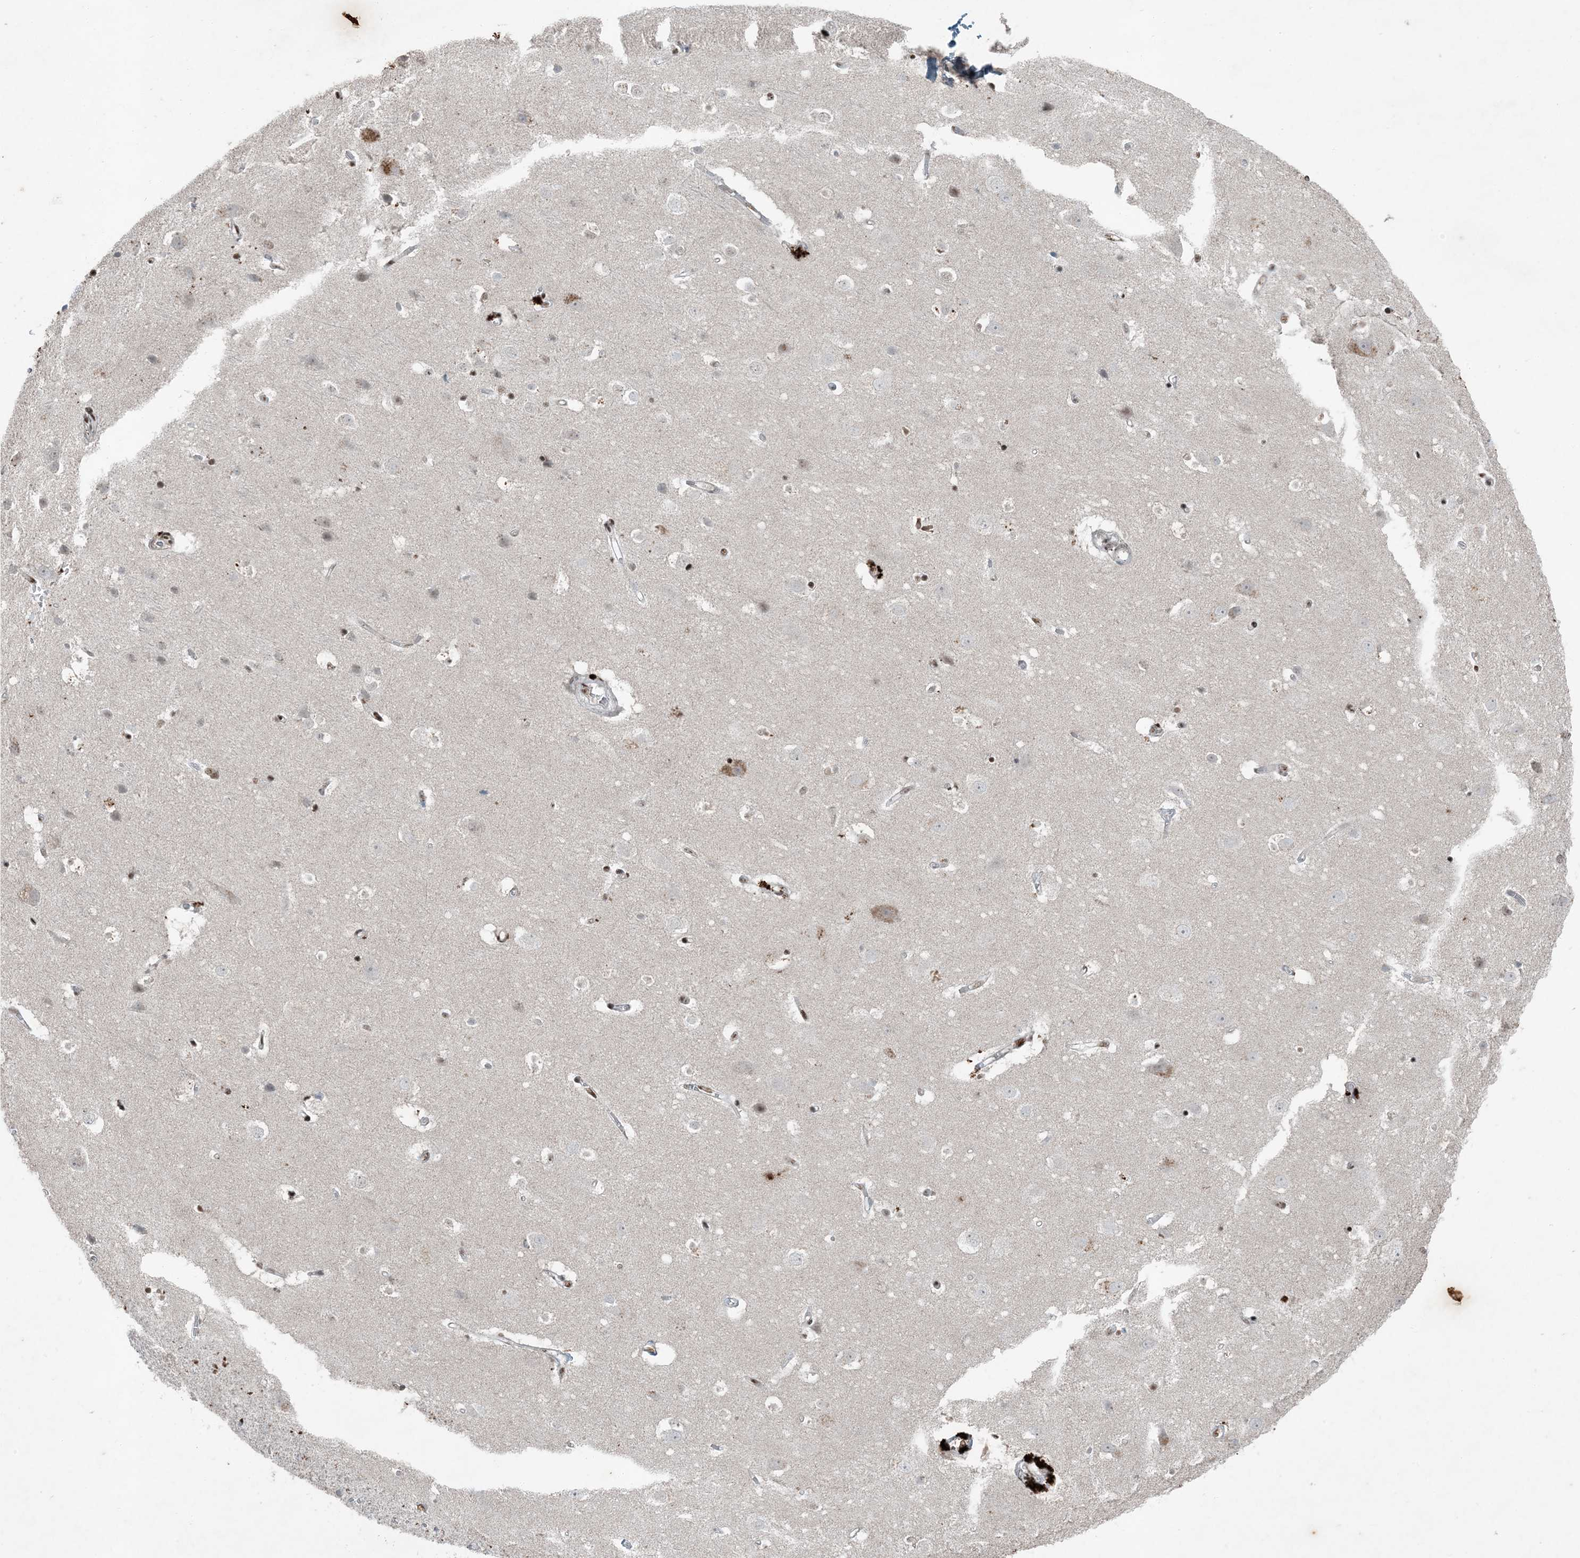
{"staining": {"intensity": "weak", "quantity": "25%-75%", "location": "nuclear"}, "tissue": "cerebral cortex", "cell_type": "Endothelial cells", "image_type": "normal", "snomed": [{"axis": "morphology", "description": "Normal tissue, NOS"}, {"axis": "topography", "description": "Cerebral cortex"}], "caption": "Immunohistochemical staining of benign human cerebral cortex reveals weak nuclear protein expression in about 25%-75% of endothelial cells. (IHC, brightfield microscopy, high magnification).", "gene": "TADA2B", "patient": {"sex": "male", "age": 54}}